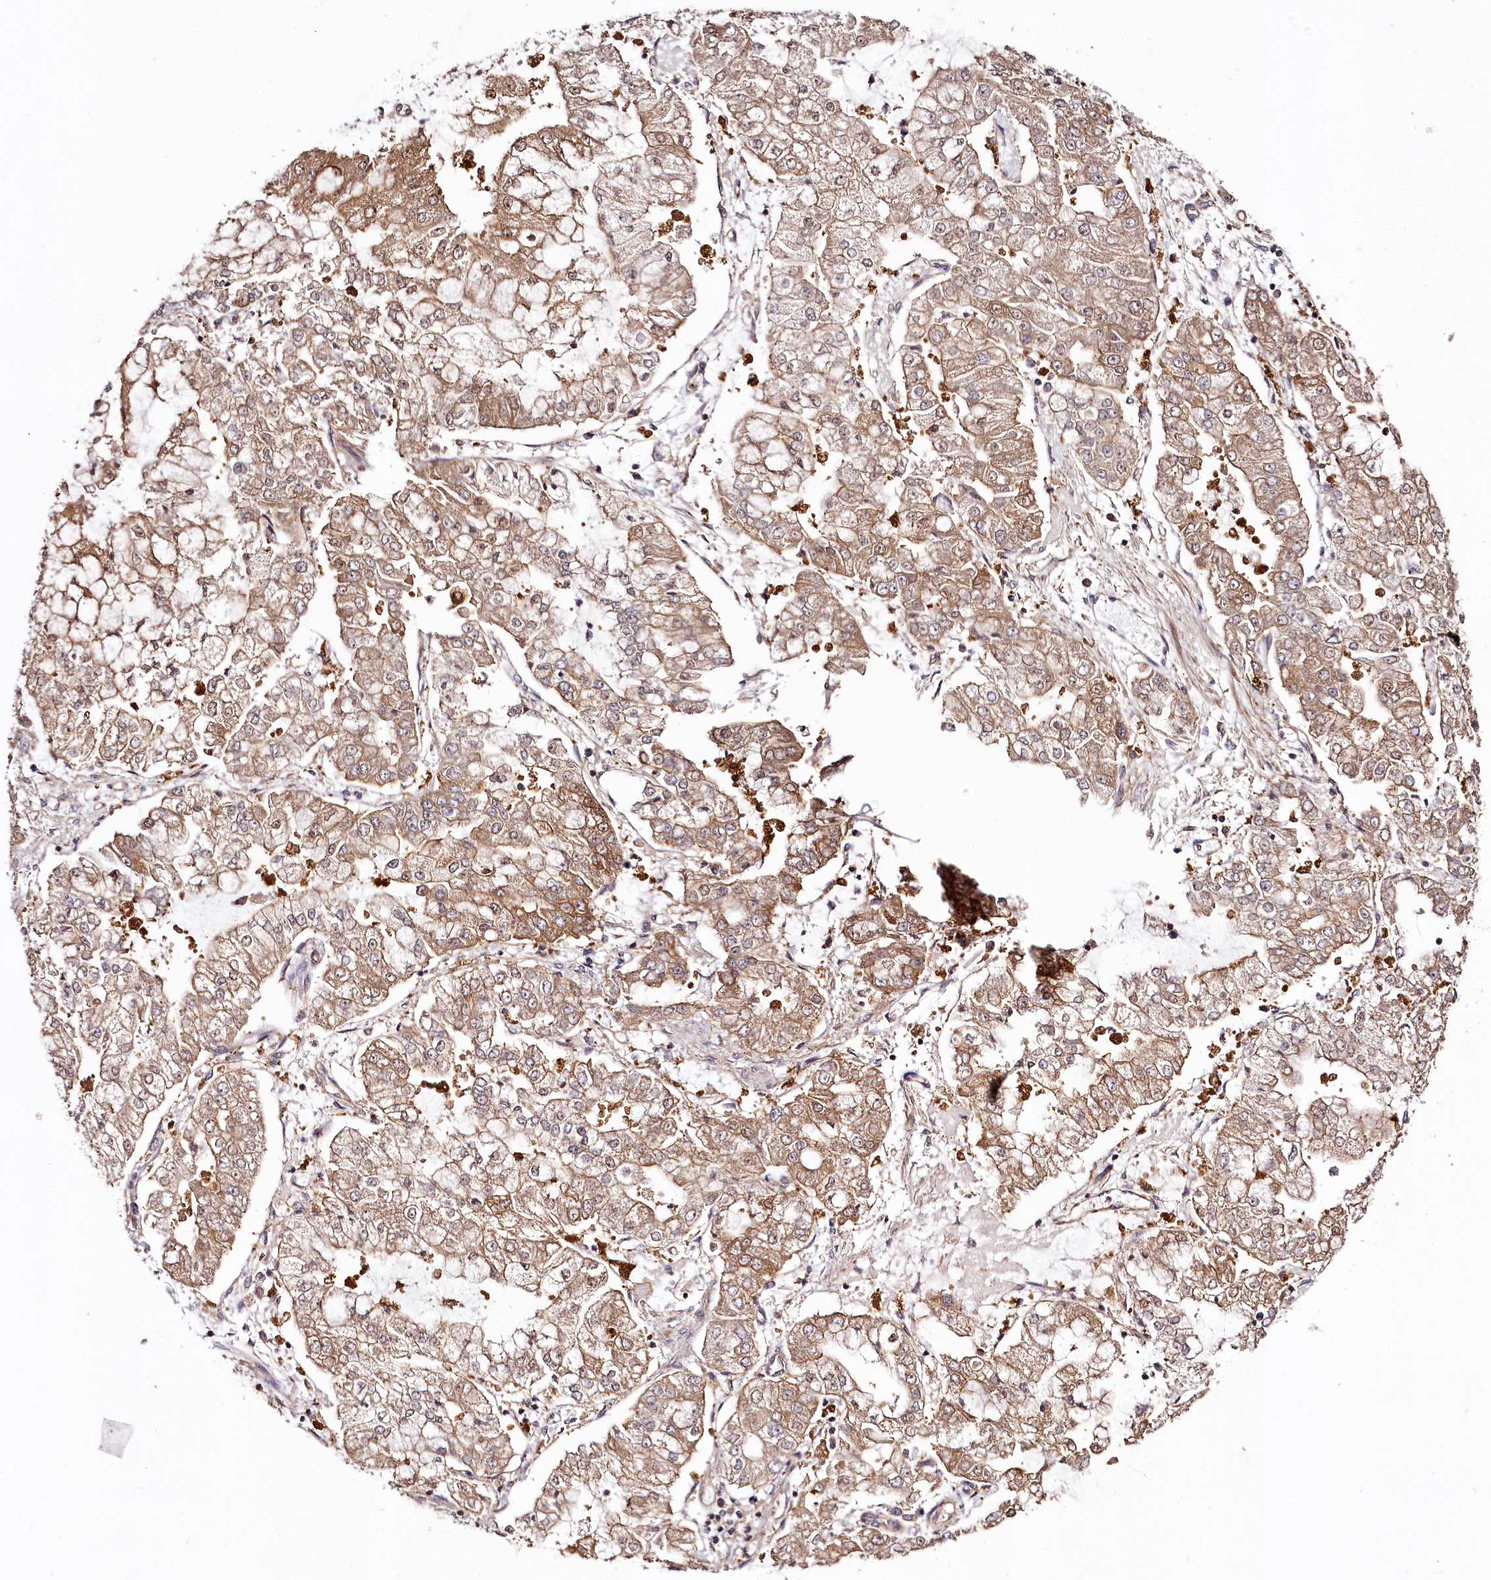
{"staining": {"intensity": "moderate", "quantity": ">75%", "location": "cytoplasmic/membranous"}, "tissue": "stomach cancer", "cell_type": "Tumor cells", "image_type": "cancer", "snomed": [{"axis": "morphology", "description": "Adenocarcinoma, NOS"}, {"axis": "topography", "description": "Stomach"}], "caption": "IHC image of stomach cancer stained for a protein (brown), which shows medium levels of moderate cytoplasmic/membranous staining in approximately >75% of tumor cells.", "gene": "TARS1", "patient": {"sex": "male", "age": 76}}